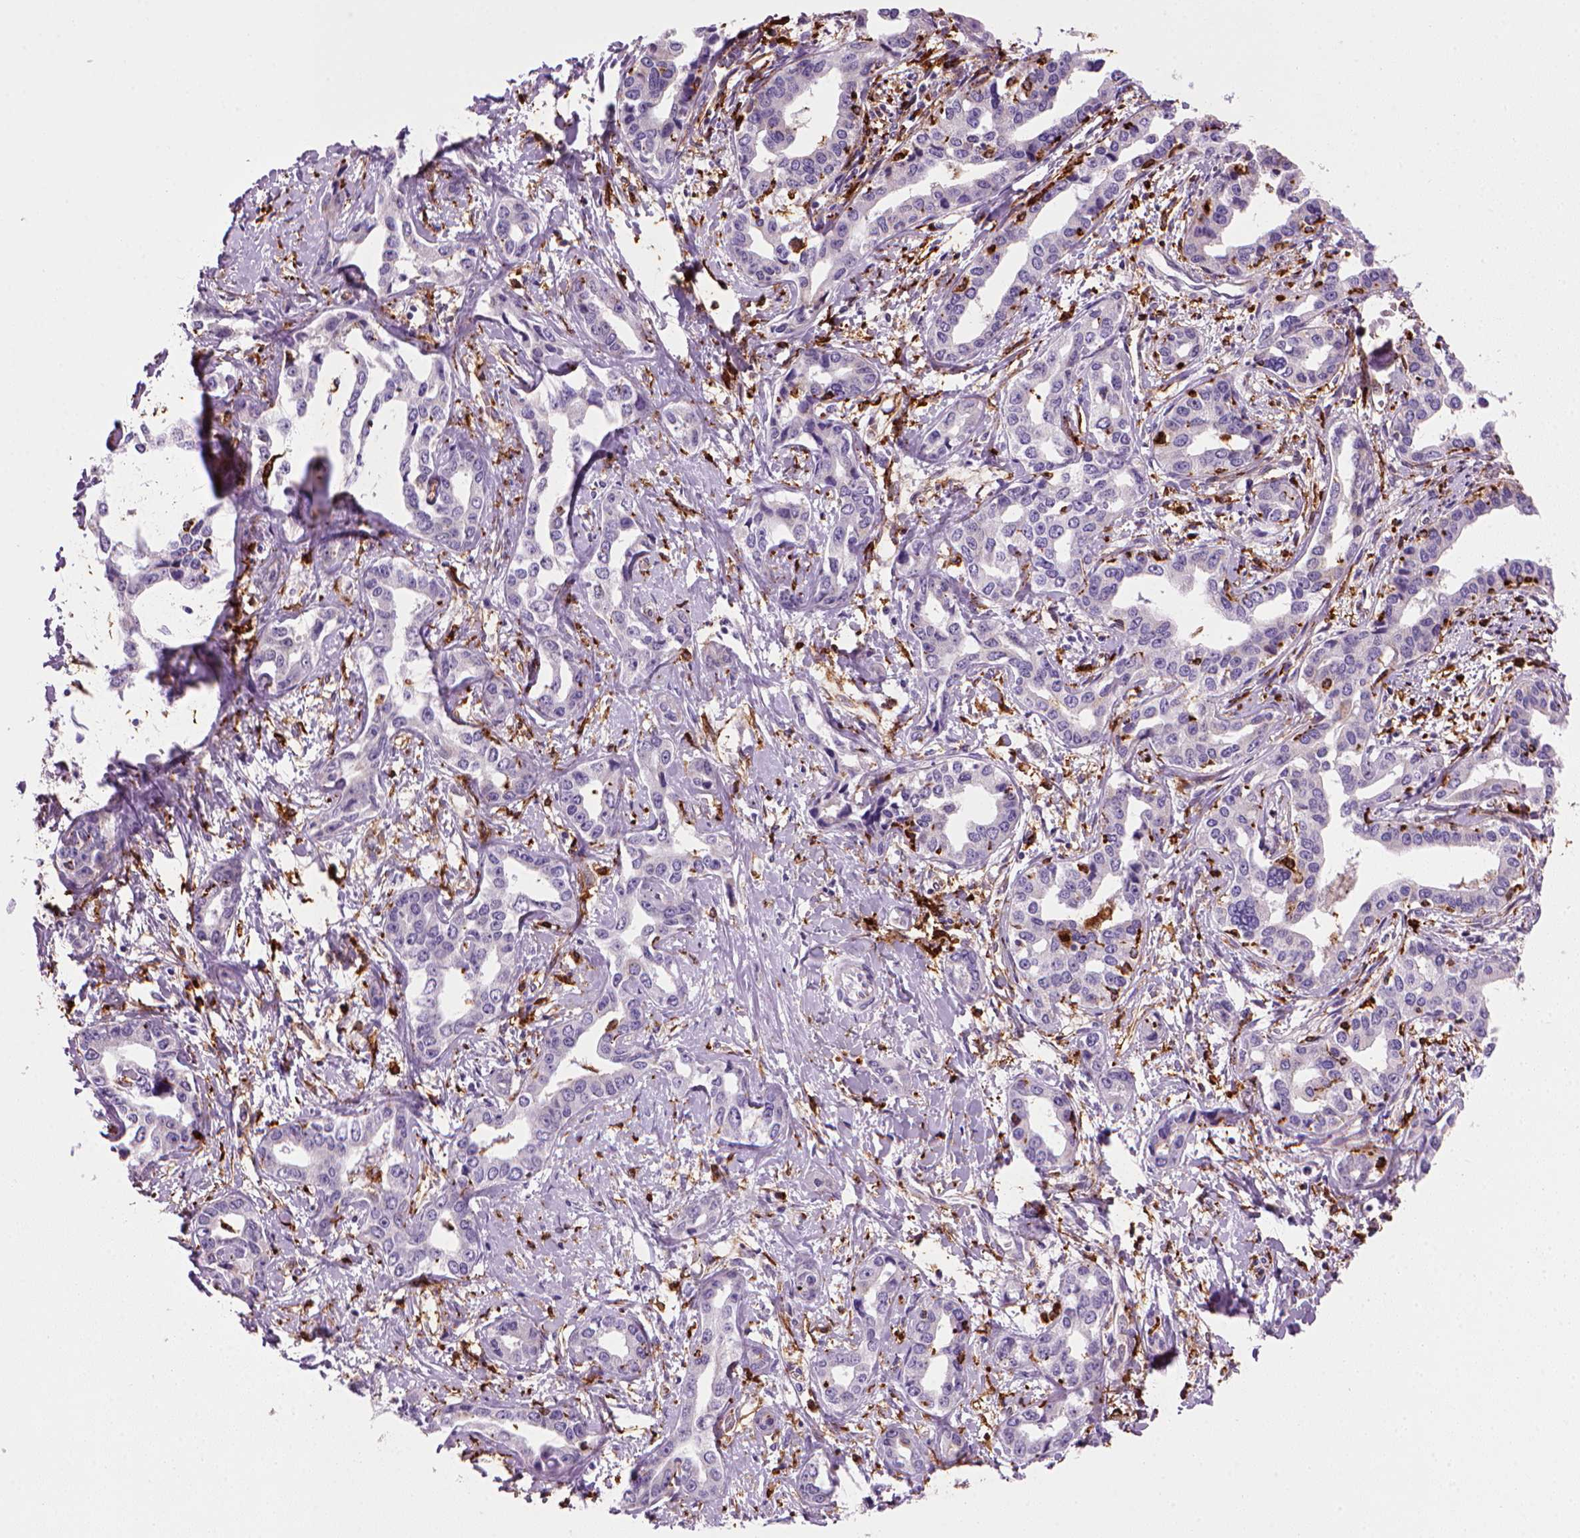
{"staining": {"intensity": "negative", "quantity": "none", "location": "none"}, "tissue": "liver cancer", "cell_type": "Tumor cells", "image_type": "cancer", "snomed": [{"axis": "morphology", "description": "Cholangiocarcinoma"}, {"axis": "topography", "description": "Liver"}], "caption": "Immunohistochemical staining of cholangiocarcinoma (liver) displays no significant positivity in tumor cells.", "gene": "MARCKS", "patient": {"sex": "male", "age": 59}}